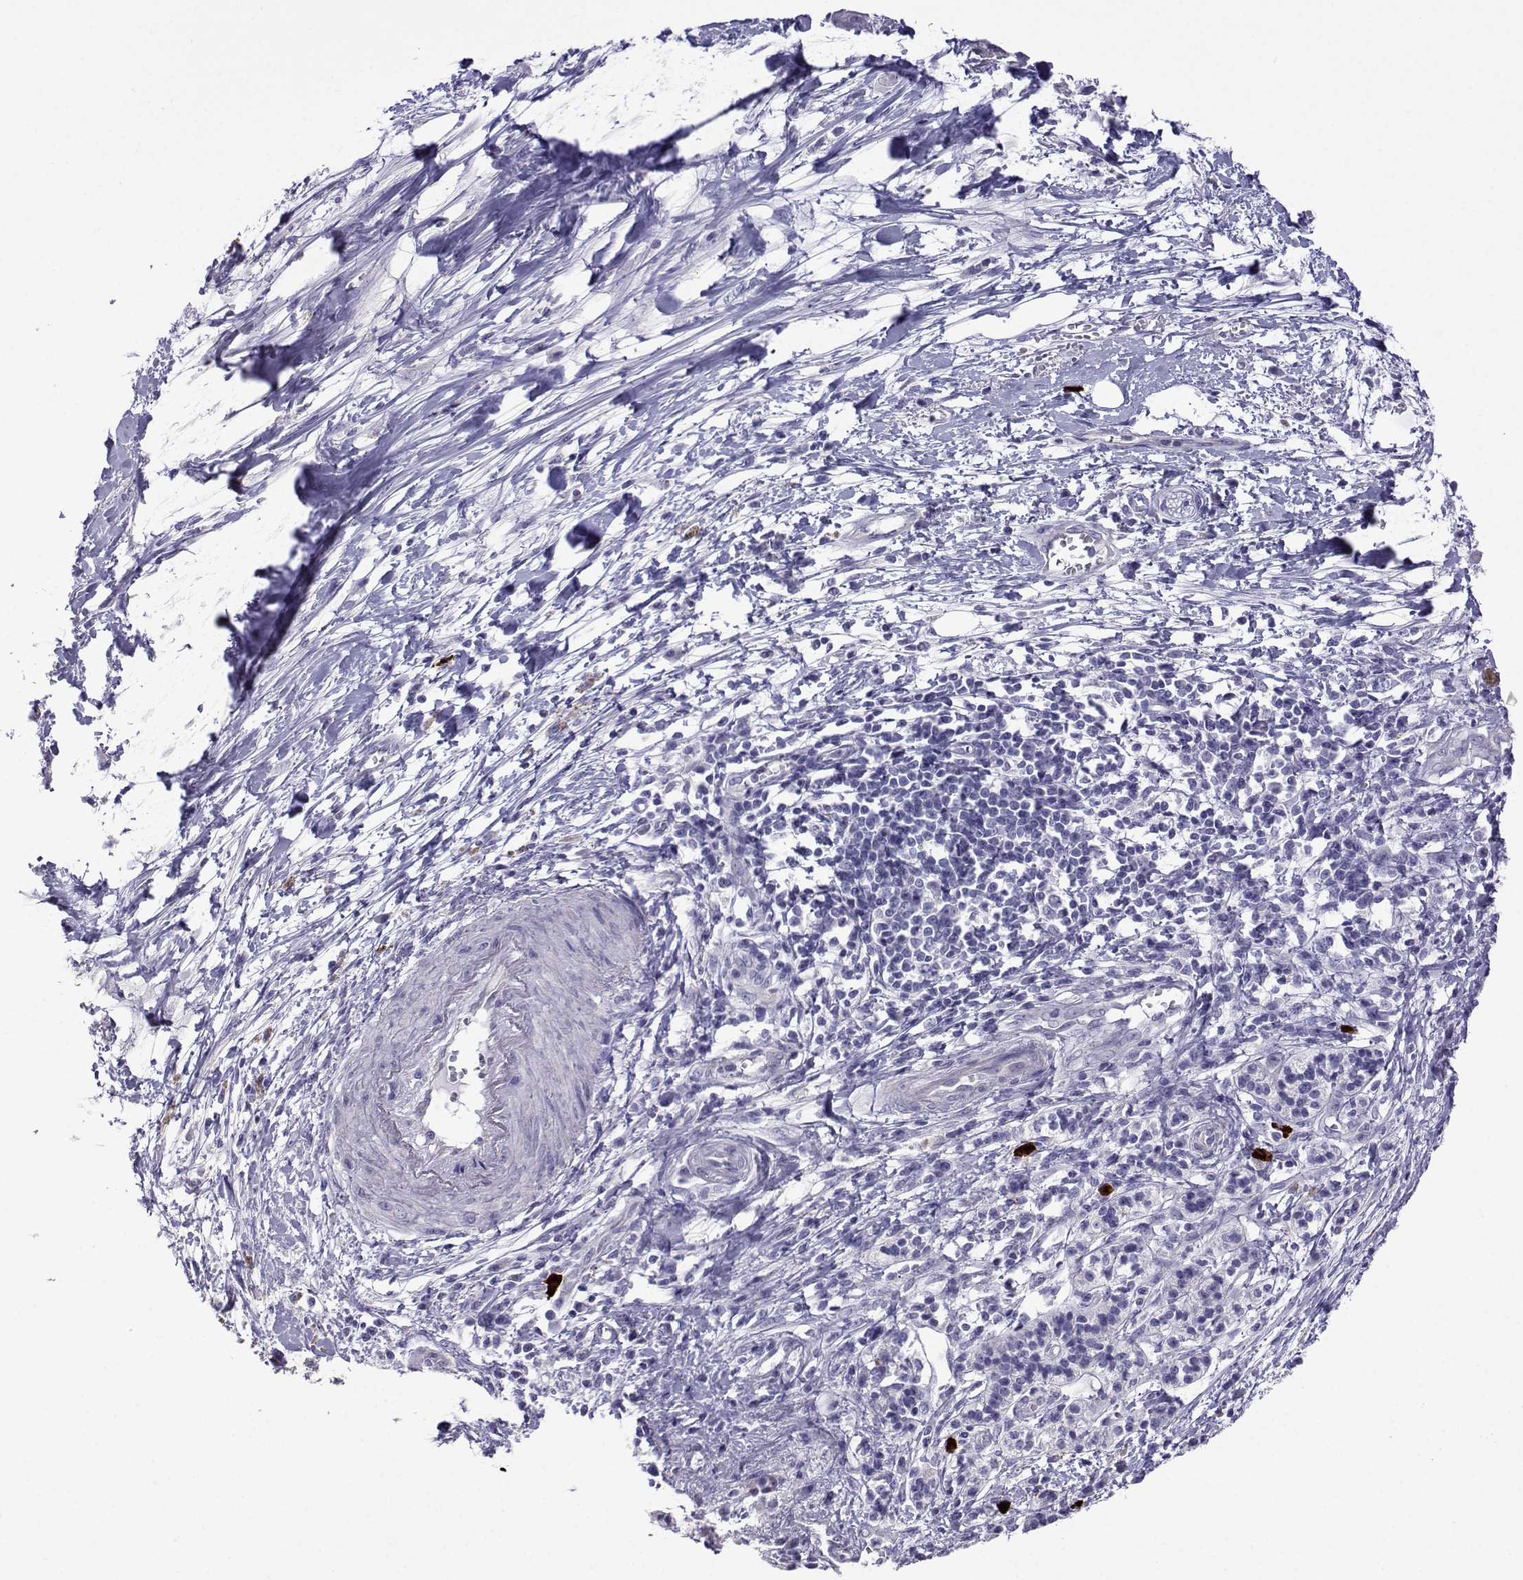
{"staining": {"intensity": "negative", "quantity": "none", "location": "none"}, "tissue": "pancreatic cancer", "cell_type": "Tumor cells", "image_type": "cancer", "snomed": [{"axis": "morphology", "description": "Normal tissue, NOS"}, {"axis": "morphology", "description": "Adenocarcinoma, NOS"}, {"axis": "topography", "description": "Lymph node"}, {"axis": "topography", "description": "Pancreas"}], "caption": "An IHC image of pancreatic adenocarcinoma is shown. There is no staining in tumor cells of pancreatic adenocarcinoma.", "gene": "CFAP70", "patient": {"sex": "female", "age": 58}}